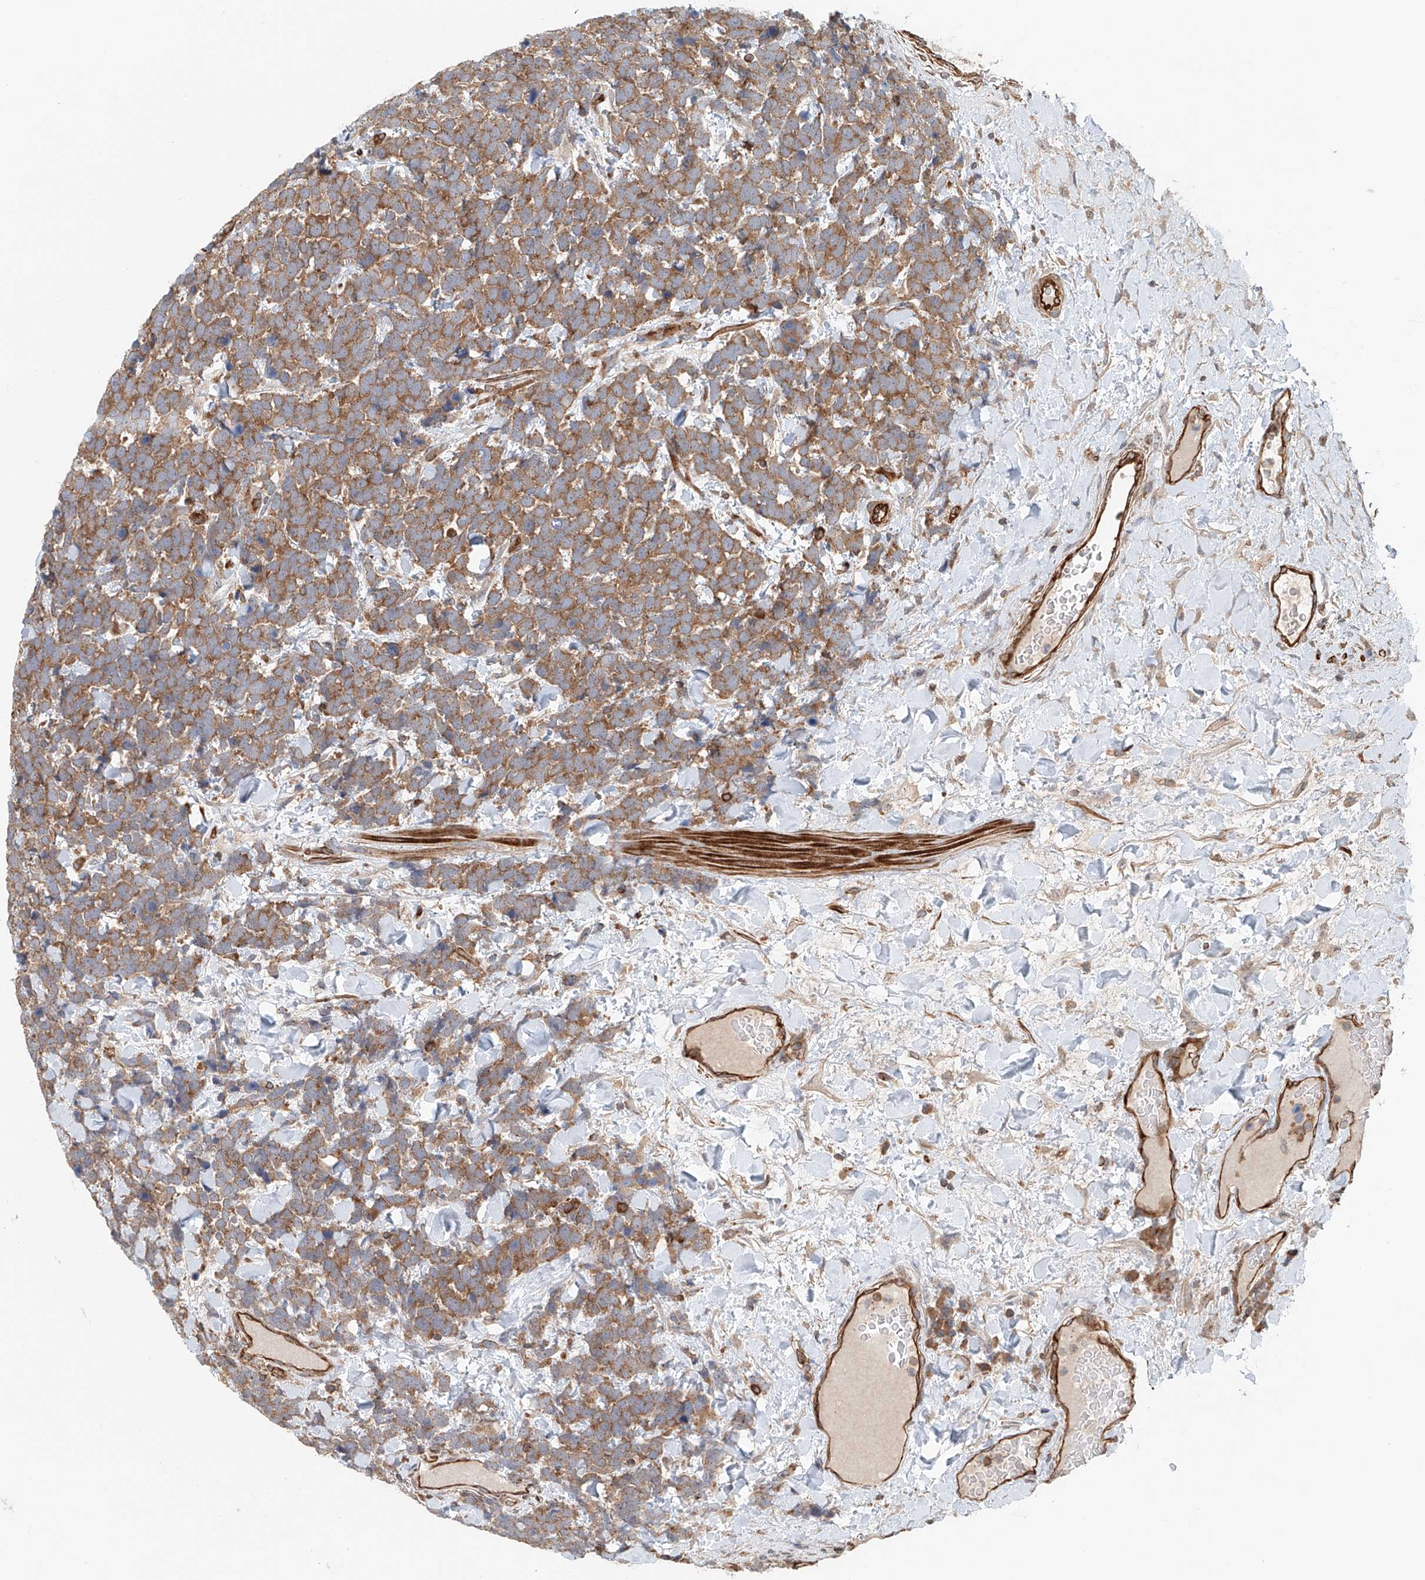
{"staining": {"intensity": "moderate", "quantity": ">75%", "location": "cytoplasmic/membranous"}, "tissue": "urothelial cancer", "cell_type": "Tumor cells", "image_type": "cancer", "snomed": [{"axis": "morphology", "description": "Urothelial carcinoma, High grade"}, {"axis": "topography", "description": "Urinary bladder"}], "caption": "The micrograph demonstrates a brown stain indicating the presence of a protein in the cytoplasmic/membranous of tumor cells in urothelial cancer.", "gene": "FRYL", "patient": {"sex": "female", "age": 82}}